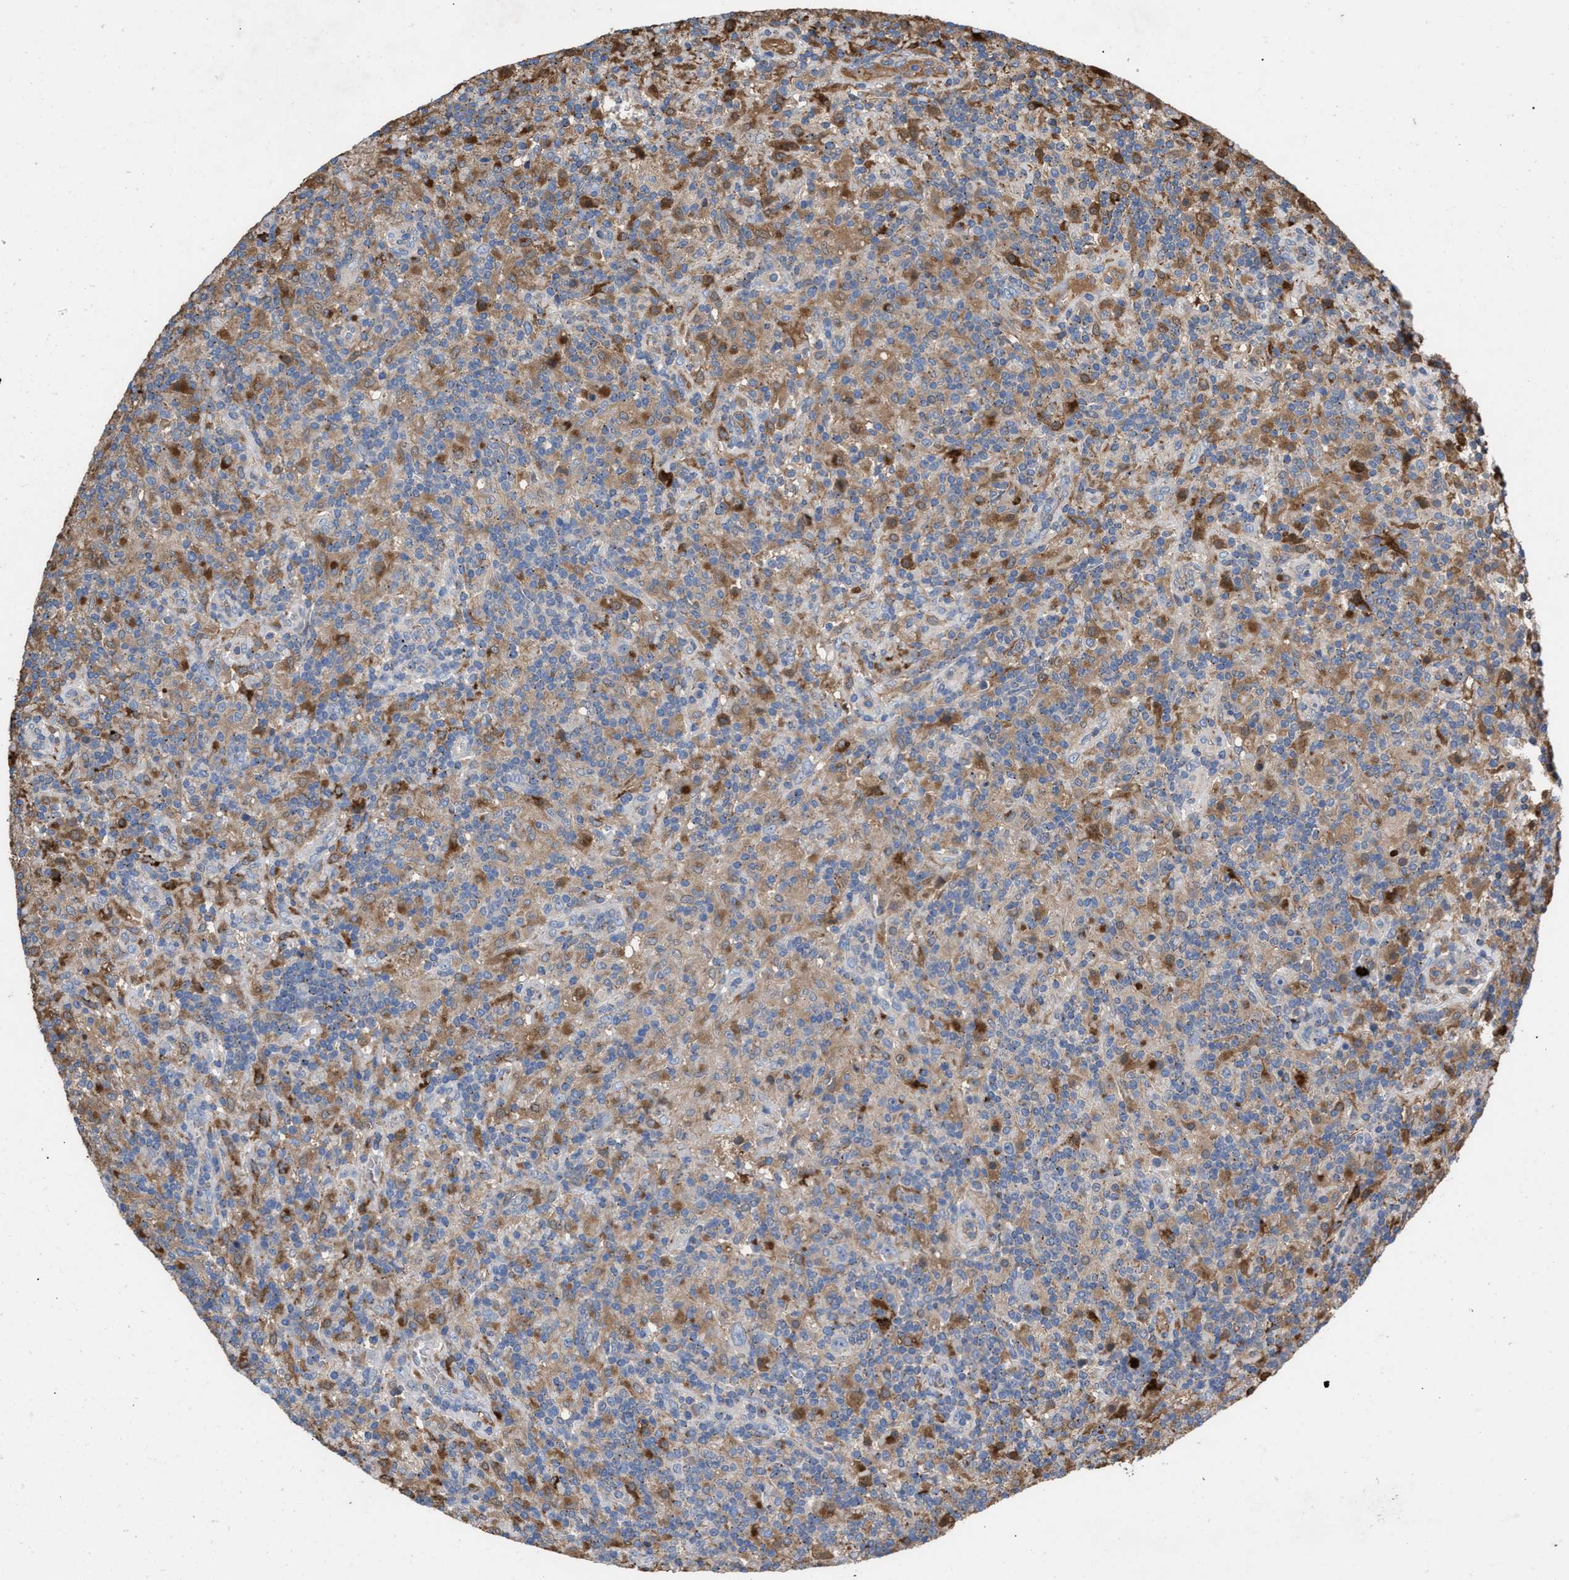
{"staining": {"intensity": "negative", "quantity": "none", "location": "none"}, "tissue": "lymphoma", "cell_type": "Tumor cells", "image_type": "cancer", "snomed": [{"axis": "morphology", "description": "Hodgkin's disease, NOS"}, {"axis": "topography", "description": "Lymph node"}], "caption": "DAB immunohistochemical staining of Hodgkin's disease demonstrates no significant positivity in tumor cells.", "gene": "ELMO3", "patient": {"sex": "male", "age": 70}}